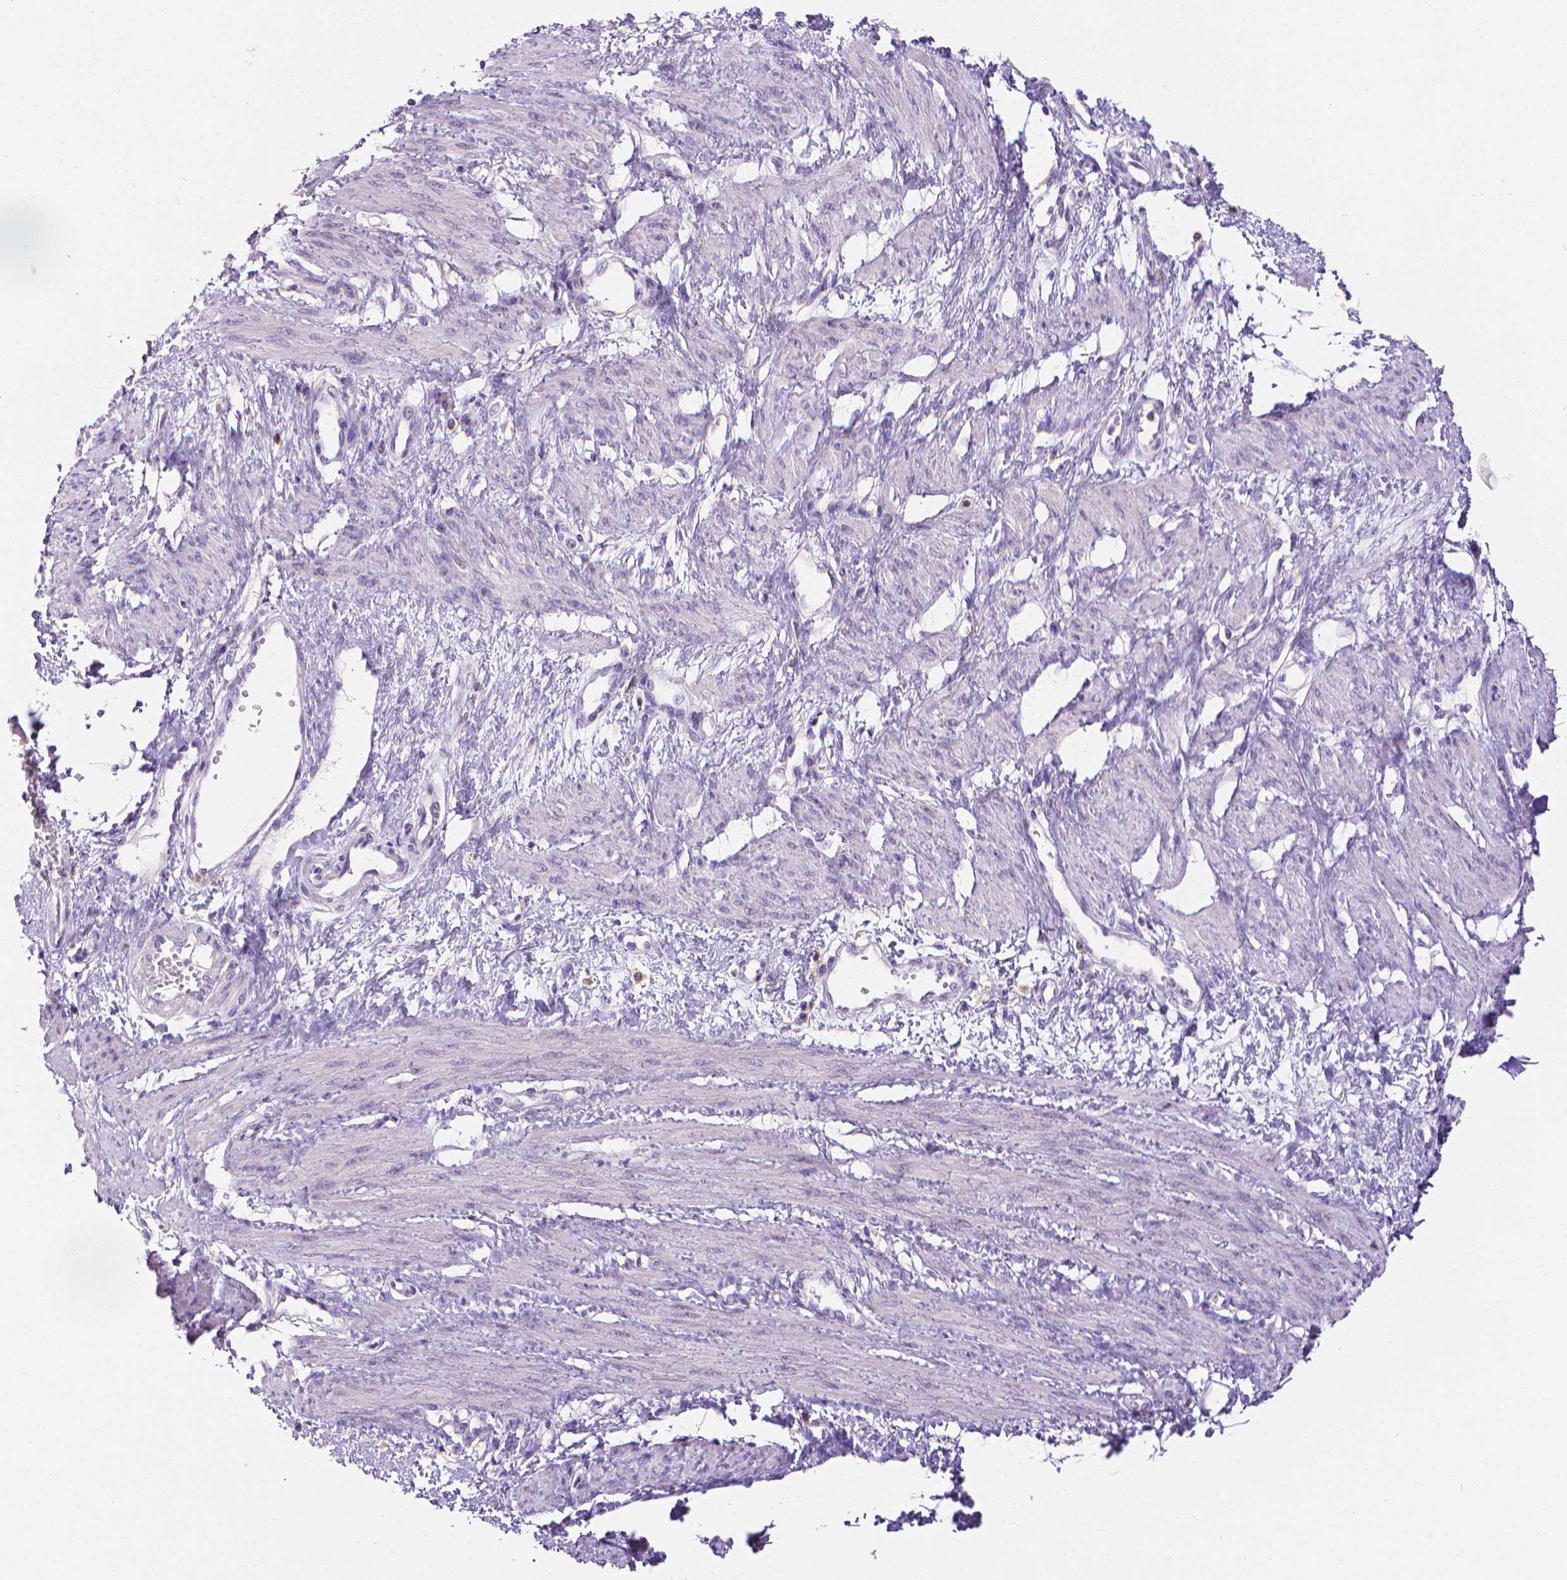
{"staining": {"intensity": "negative", "quantity": "none", "location": "none"}, "tissue": "smooth muscle", "cell_type": "Smooth muscle cells", "image_type": "normal", "snomed": [{"axis": "morphology", "description": "Normal tissue, NOS"}, {"axis": "topography", "description": "Smooth muscle"}, {"axis": "topography", "description": "Uterus"}], "caption": "Unremarkable smooth muscle was stained to show a protein in brown. There is no significant expression in smooth muscle cells.", "gene": "CD4", "patient": {"sex": "female", "age": 39}}